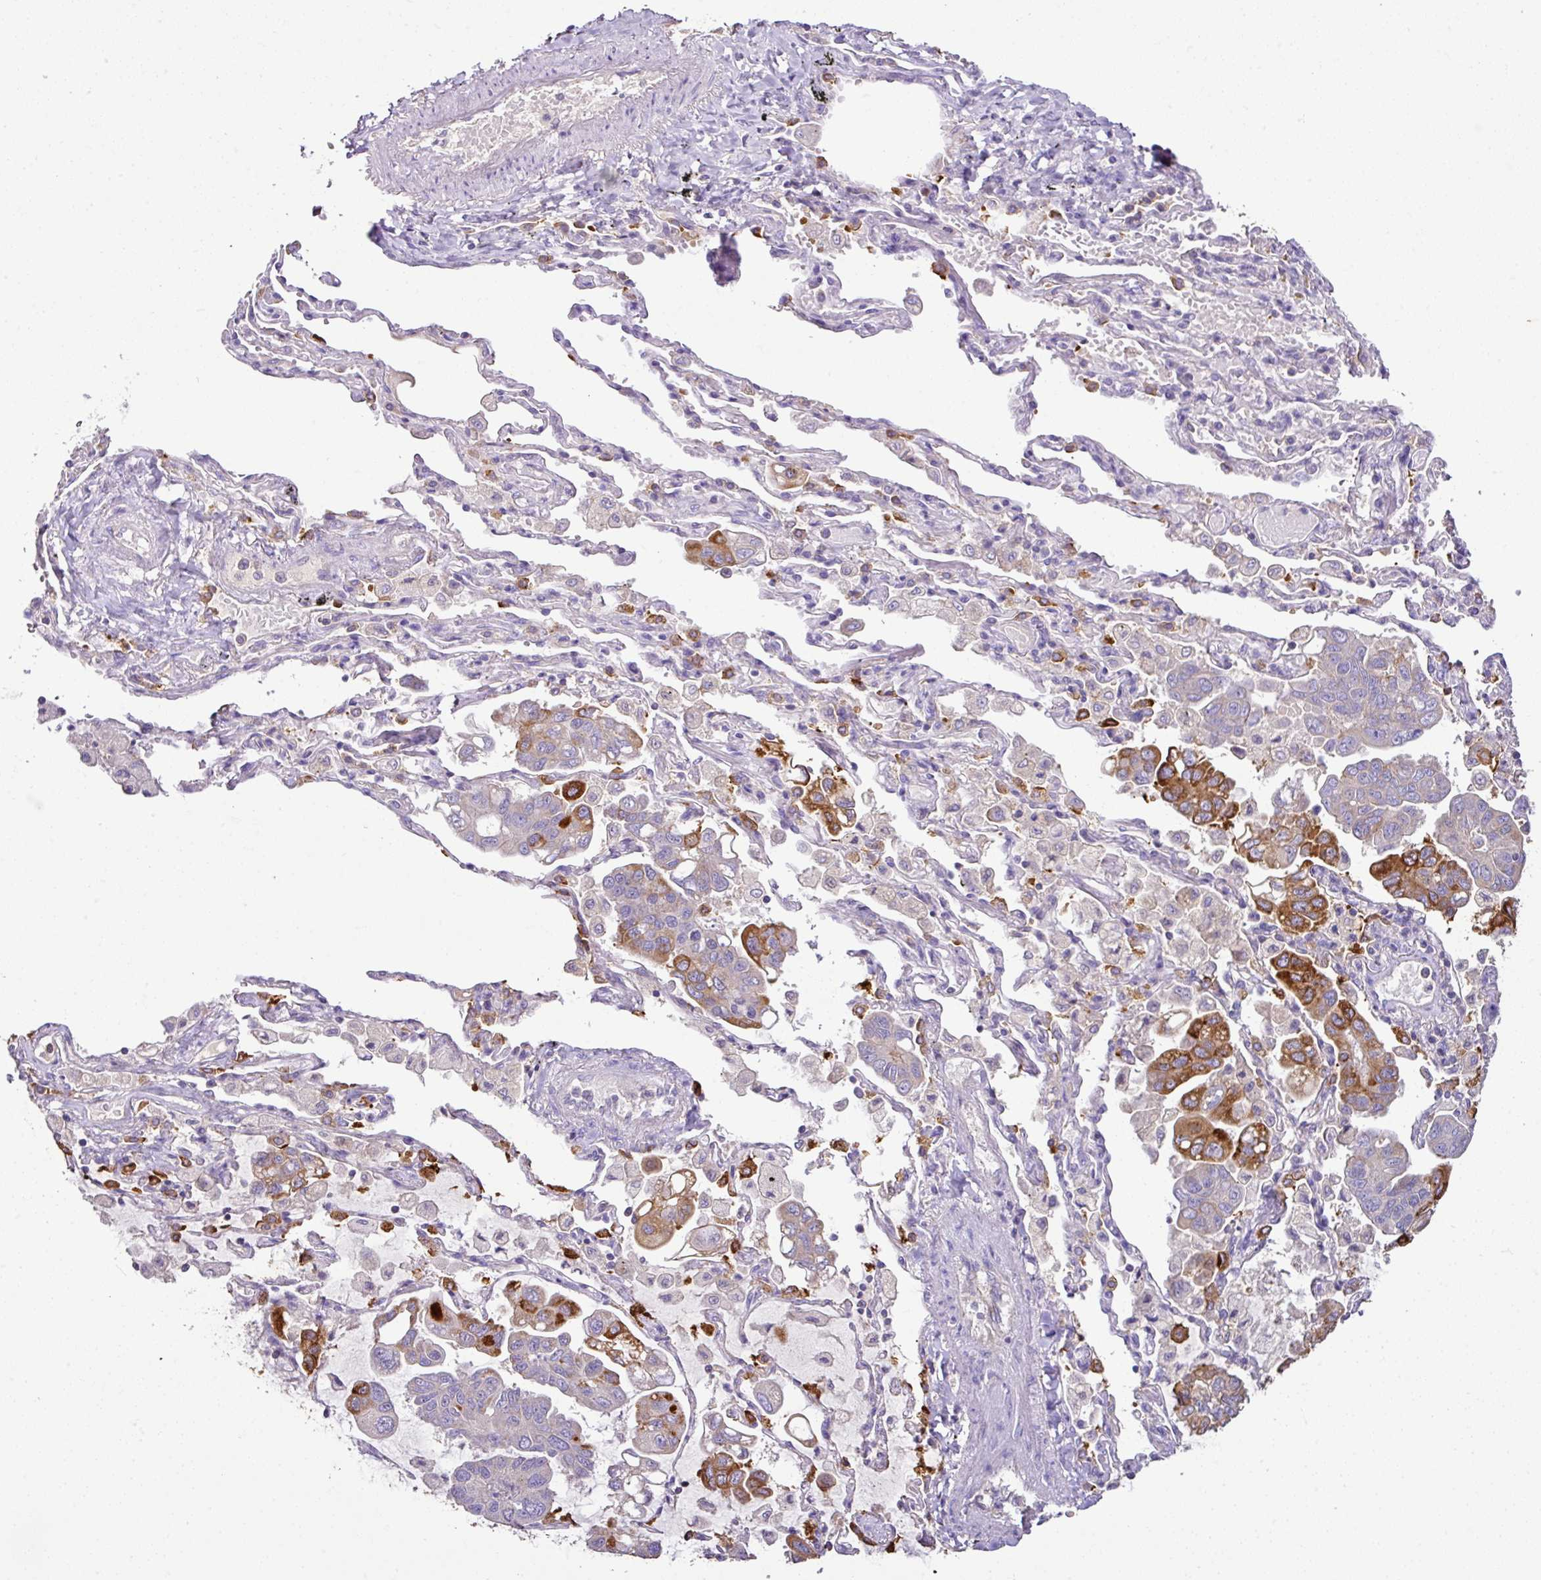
{"staining": {"intensity": "strong", "quantity": "<25%", "location": "cytoplasmic/membranous"}, "tissue": "lung cancer", "cell_type": "Tumor cells", "image_type": "cancer", "snomed": [{"axis": "morphology", "description": "Adenocarcinoma, NOS"}, {"axis": "topography", "description": "Lung"}], "caption": "Human lung cancer stained for a protein (brown) shows strong cytoplasmic/membranous positive positivity in about <25% of tumor cells.", "gene": "AGR3", "patient": {"sex": "male", "age": 64}}